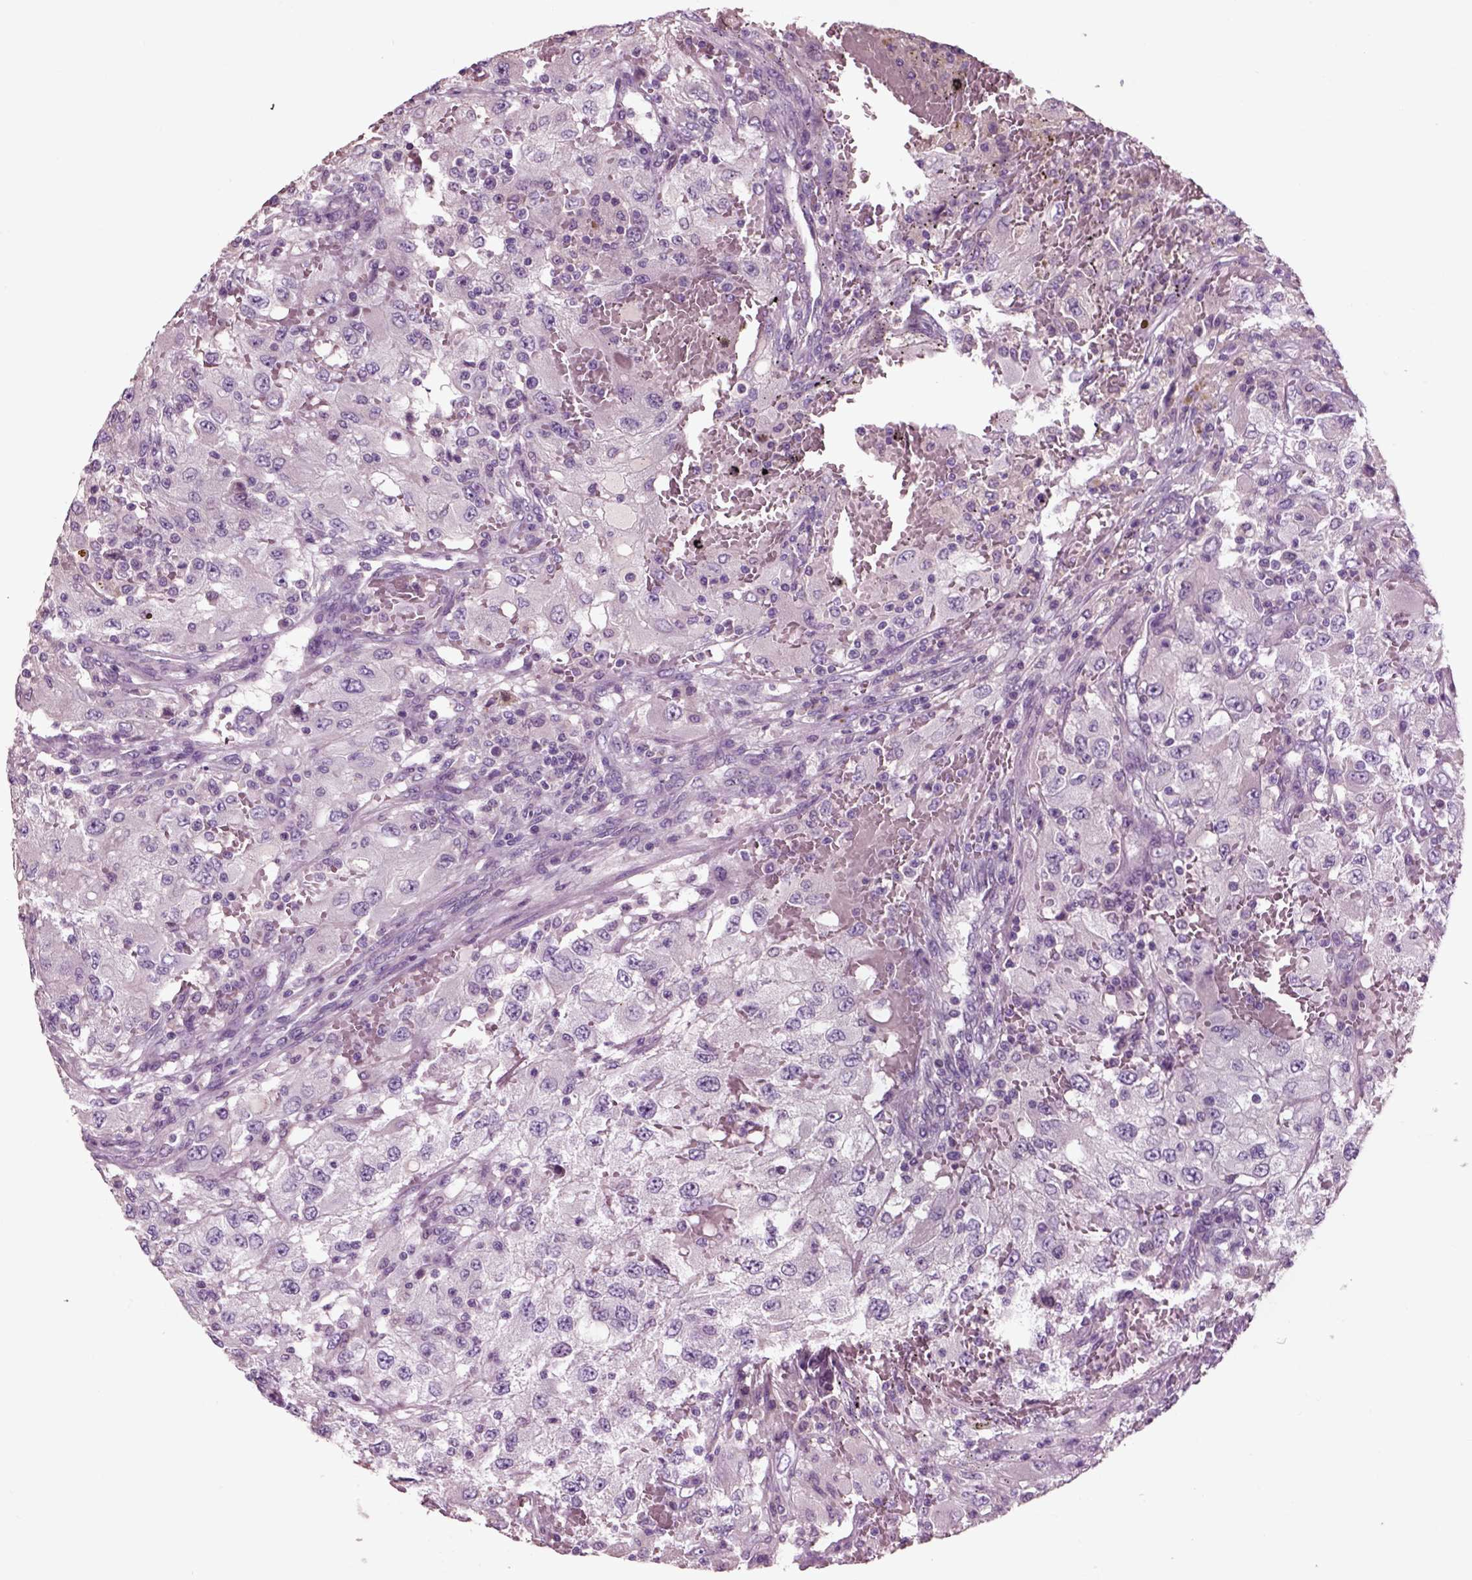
{"staining": {"intensity": "negative", "quantity": "none", "location": "none"}, "tissue": "renal cancer", "cell_type": "Tumor cells", "image_type": "cancer", "snomed": [{"axis": "morphology", "description": "Adenocarcinoma, NOS"}, {"axis": "topography", "description": "Kidney"}], "caption": "Tumor cells show no significant protein staining in renal cancer (adenocarcinoma).", "gene": "CHGB", "patient": {"sex": "female", "age": 67}}